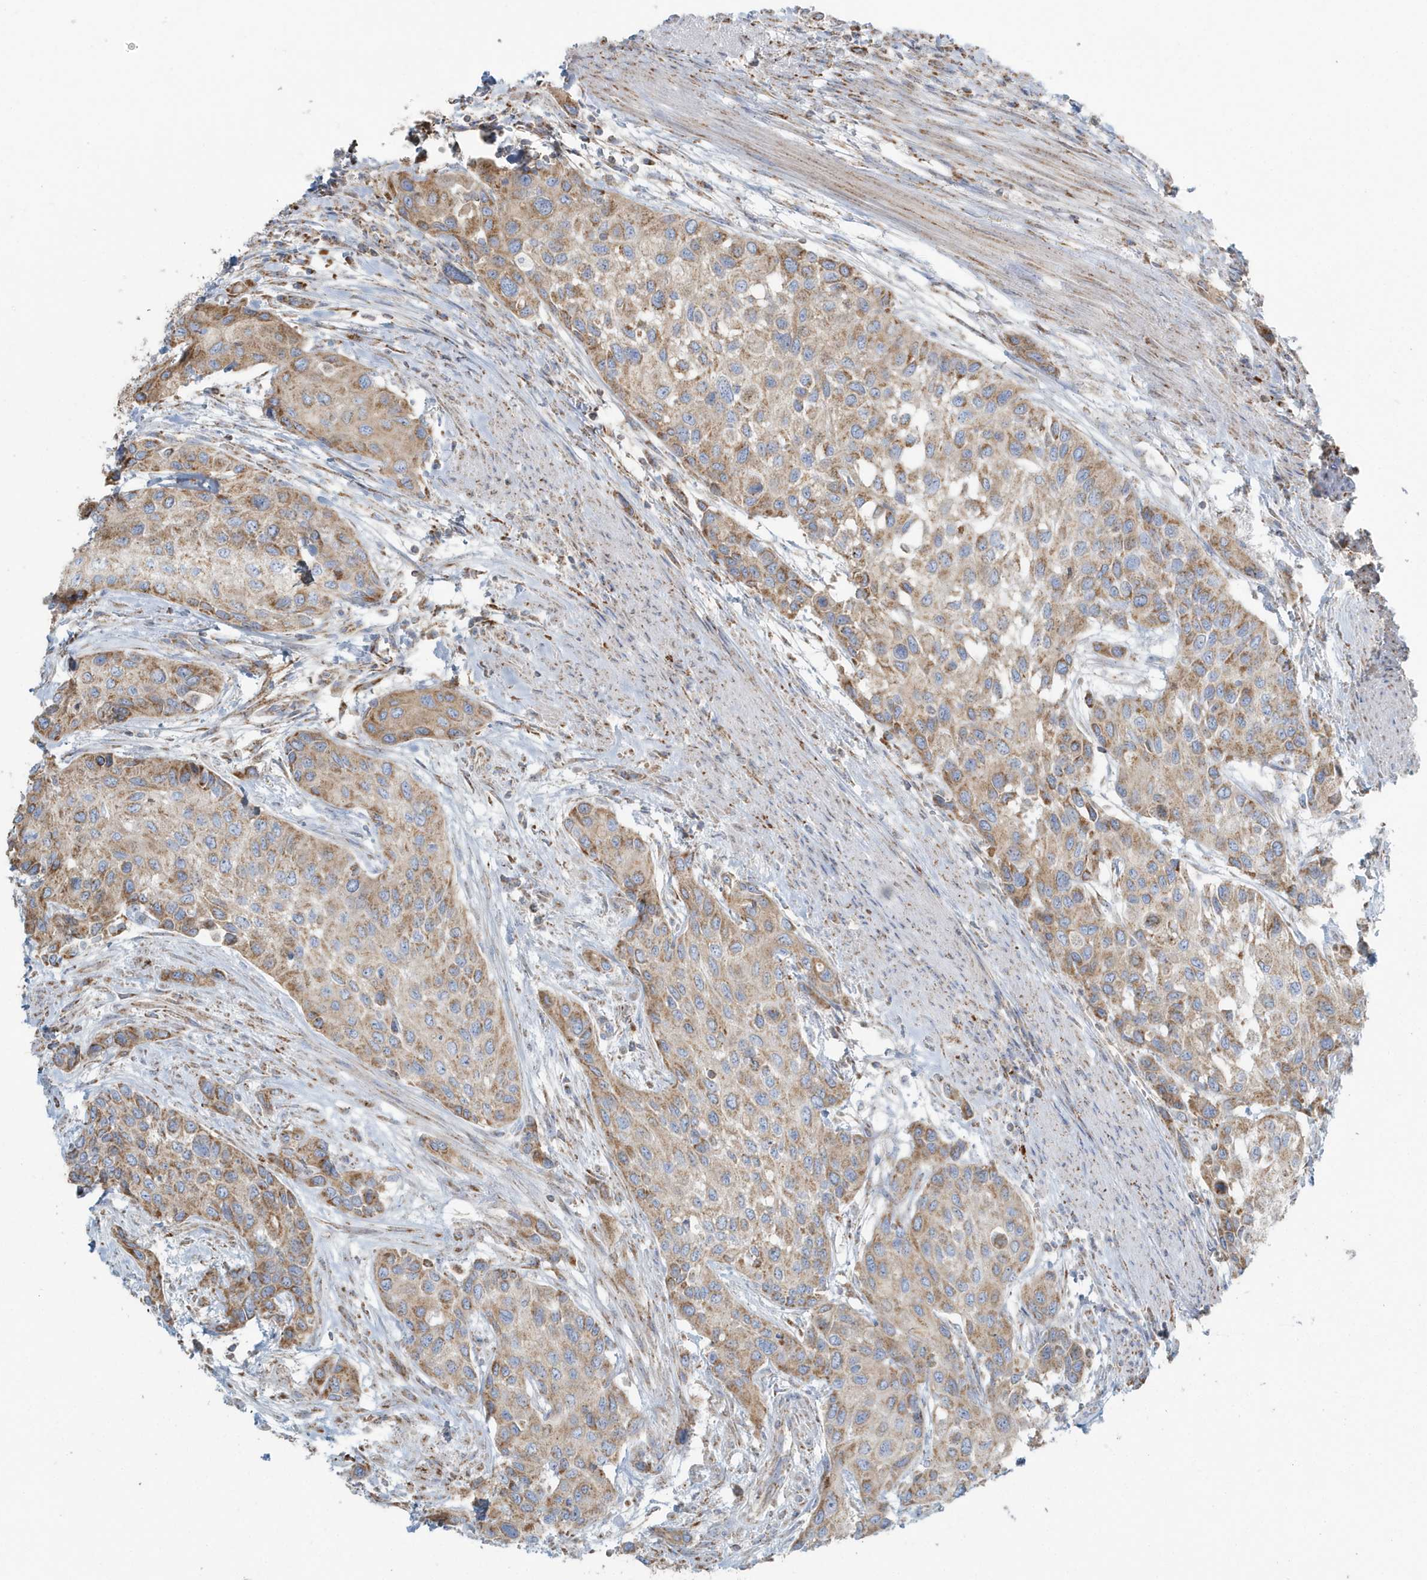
{"staining": {"intensity": "moderate", "quantity": ">75%", "location": "cytoplasmic/membranous"}, "tissue": "urothelial cancer", "cell_type": "Tumor cells", "image_type": "cancer", "snomed": [{"axis": "morphology", "description": "Normal tissue, NOS"}, {"axis": "morphology", "description": "Urothelial carcinoma, High grade"}, {"axis": "topography", "description": "Vascular tissue"}, {"axis": "topography", "description": "Urinary bladder"}], "caption": "This is a photomicrograph of immunohistochemistry (IHC) staining of urothelial cancer, which shows moderate positivity in the cytoplasmic/membranous of tumor cells.", "gene": "RAB11FIP3", "patient": {"sex": "female", "age": 56}}